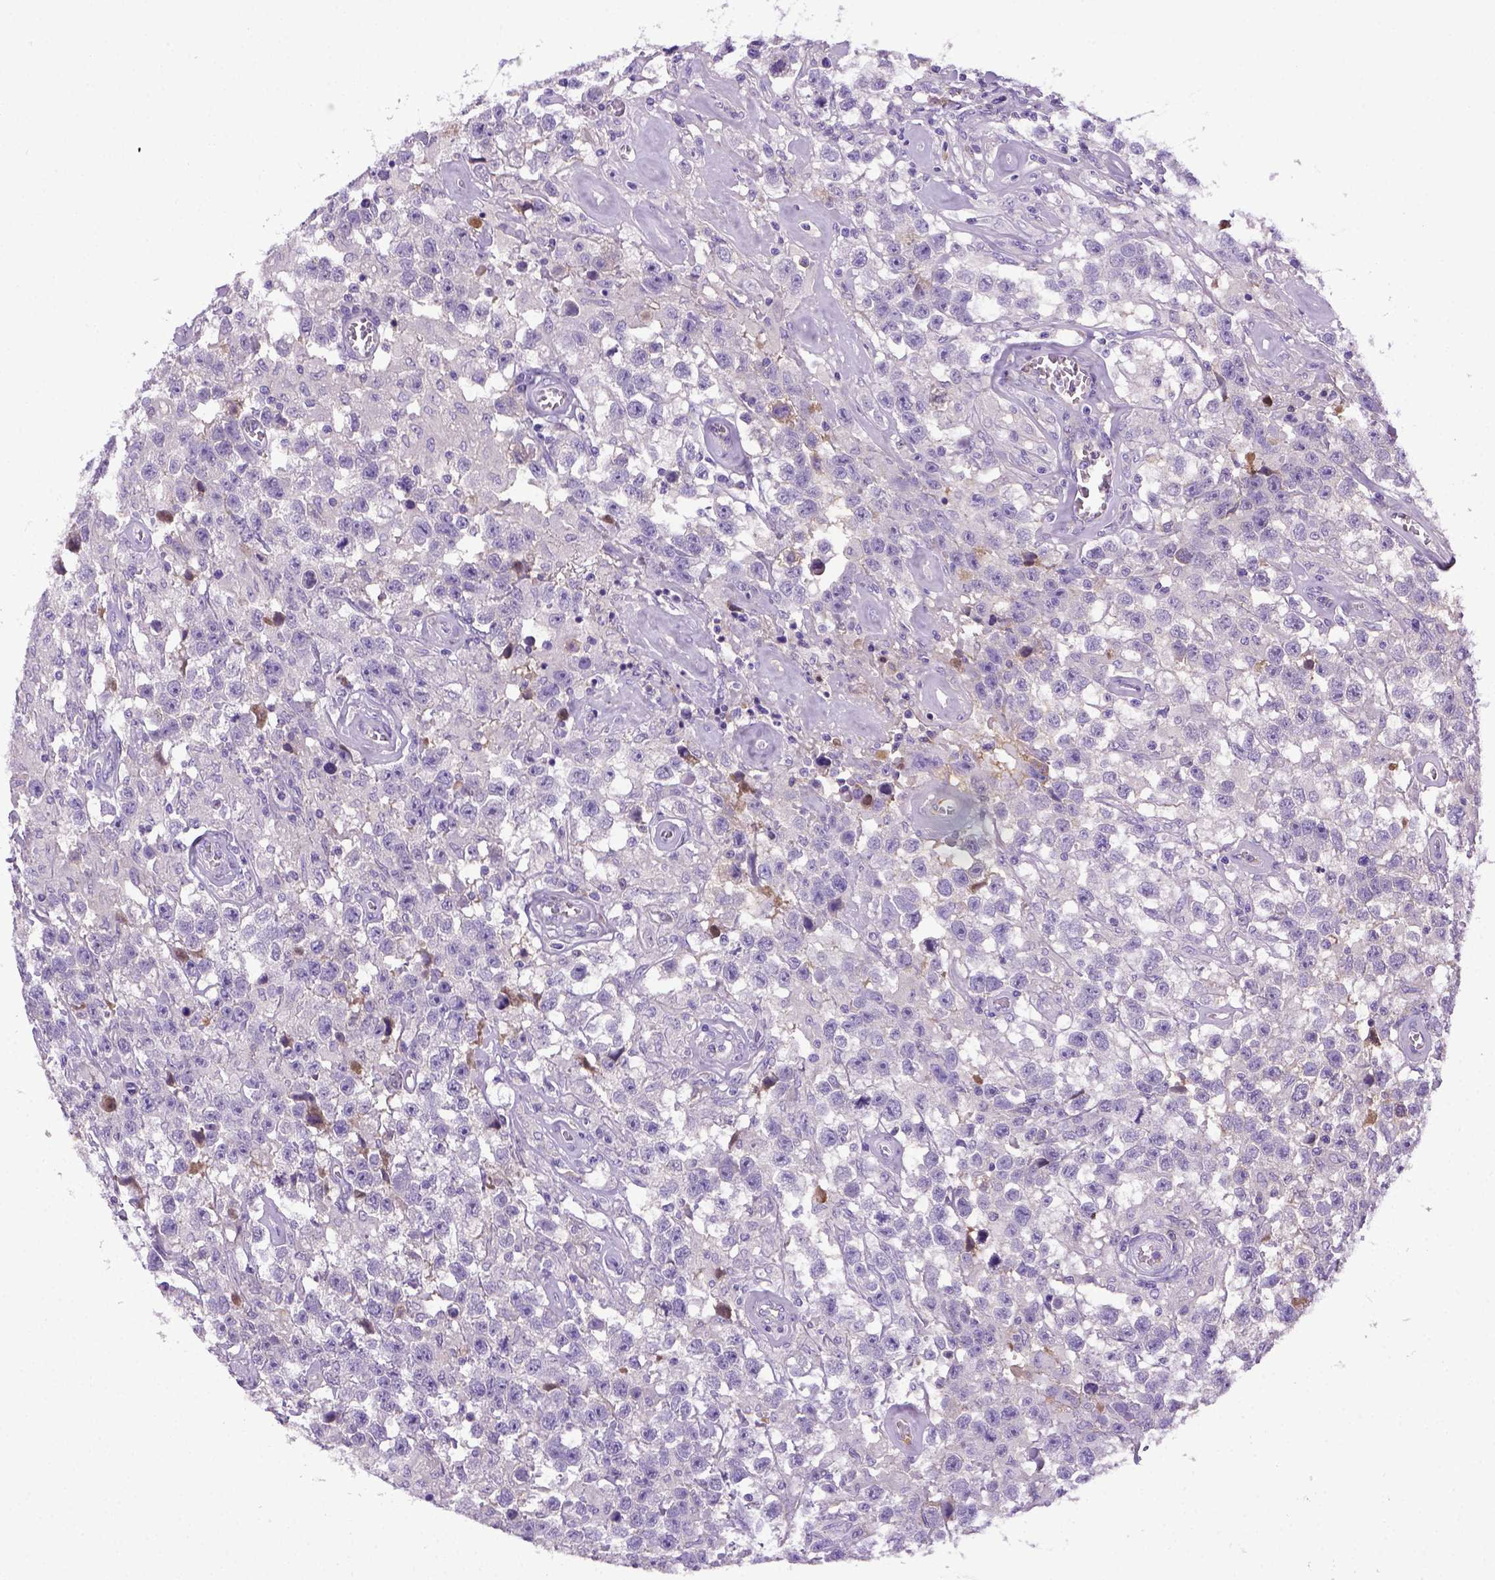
{"staining": {"intensity": "negative", "quantity": "none", "location": "none"}, "tissue": "testis cancer", "cell_type": "Tumor cells", "image_type": "cancer", "snomed": [{"axis": "morphology", "description": "Seminoma, NOS"}, {"axis": "topography", "description": "Testis"}], "caption": "A micrograph of human seminoma (testis) is negative for staining in tumor cells.", "gene": "ITIH4", "patient": {"sex": "male", "age": 43}}